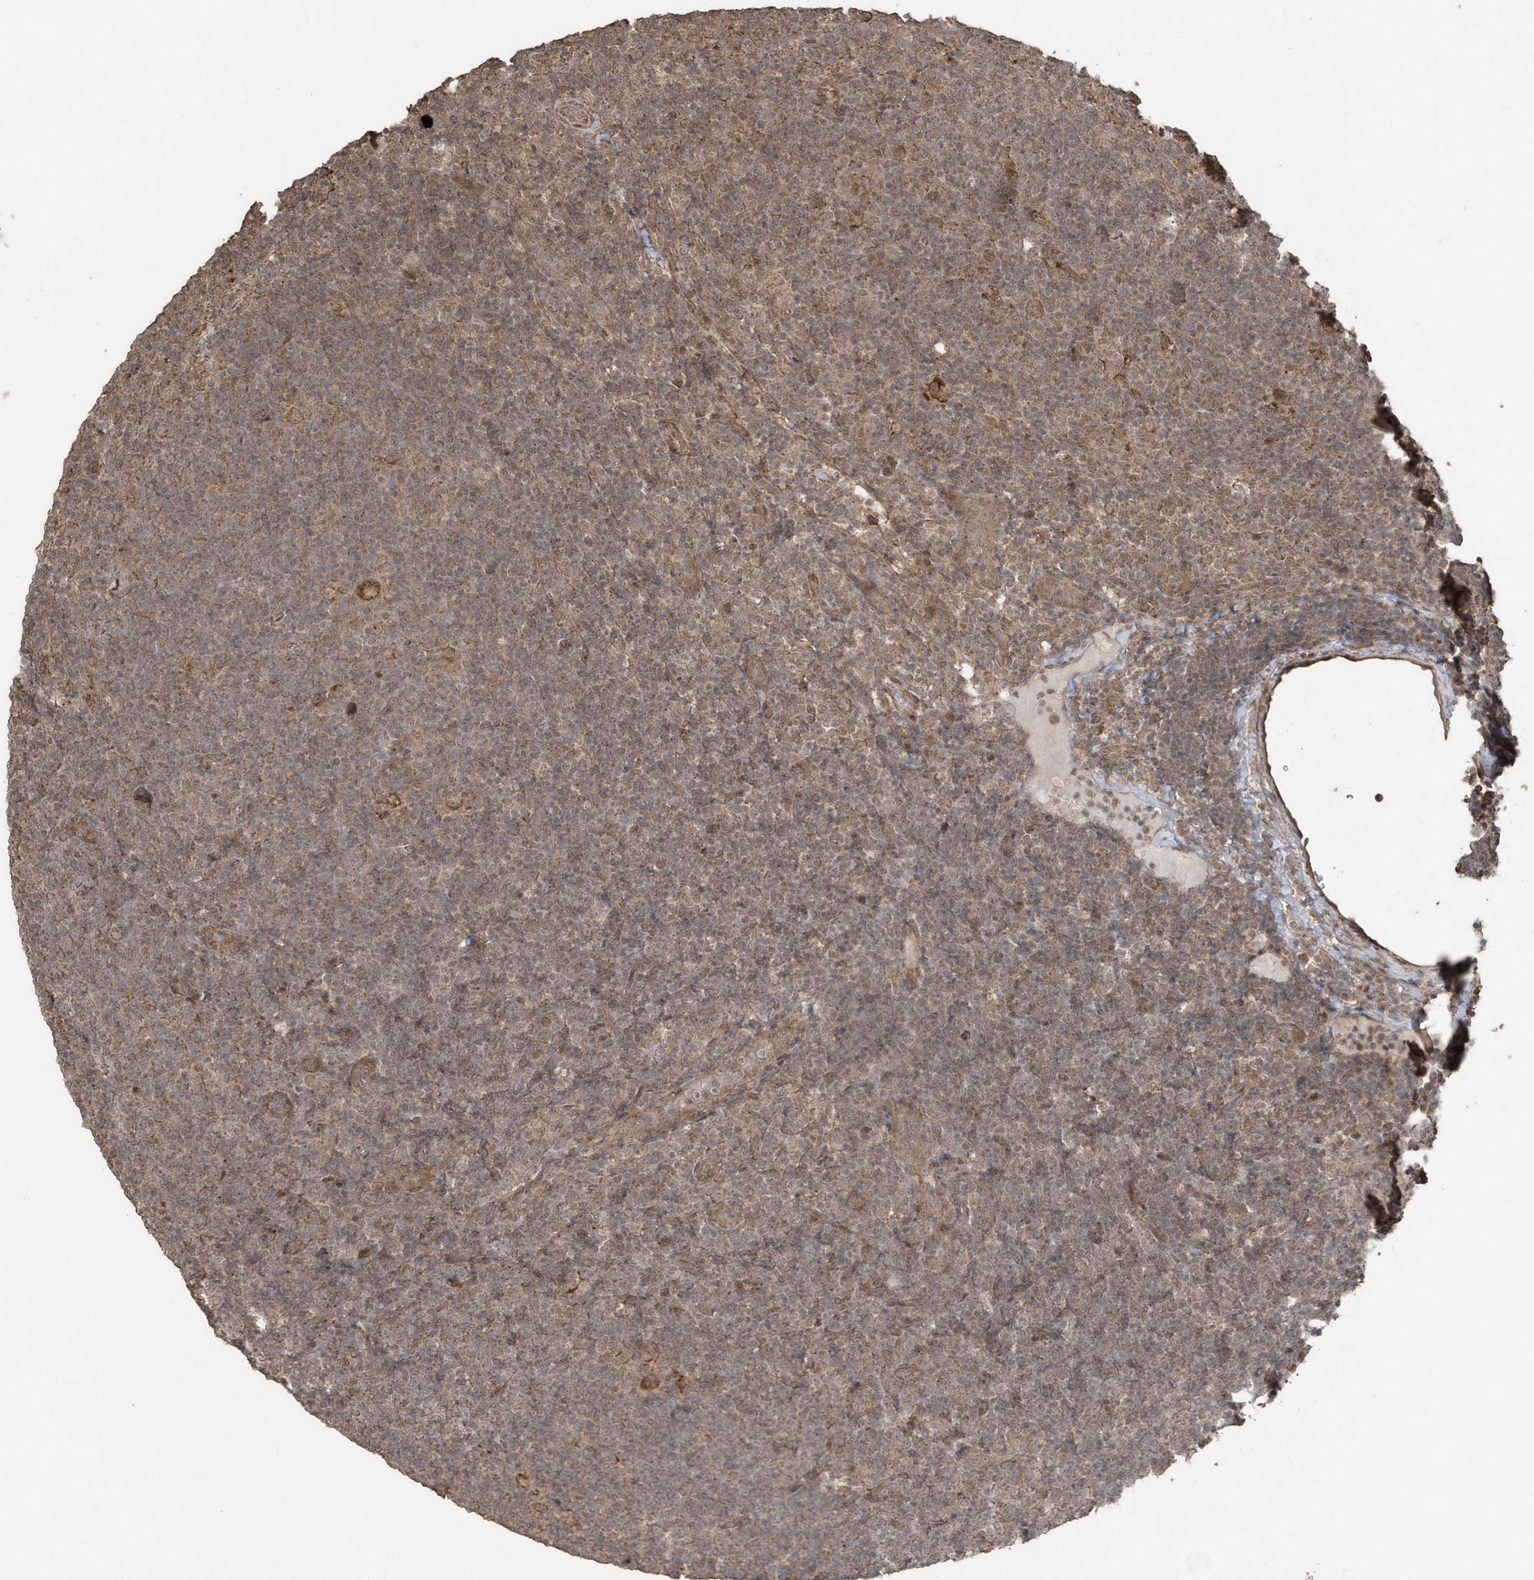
{"staining": {"intensity": "moderate", "quantity": ">75%", "location": "cytoplasmic/membranous,nuclear"}, "tissue": "lymphoma", "cell_type": "Tumor cells", "image_type": "cancer", "snomed": [{"axis": "morphology", "description": "Hodgkin's disease, NOS"}, {"axis": "topography", "description": "Lymph node"}], "caption": "Lymphoma stained with a brown dye exhibits moderate cytoplasmic/membranous and nuclear positive expression in about >75% of tumor cells.", "gene": "PAXBP1", "patient": {"sex": "female", "age": 57}}